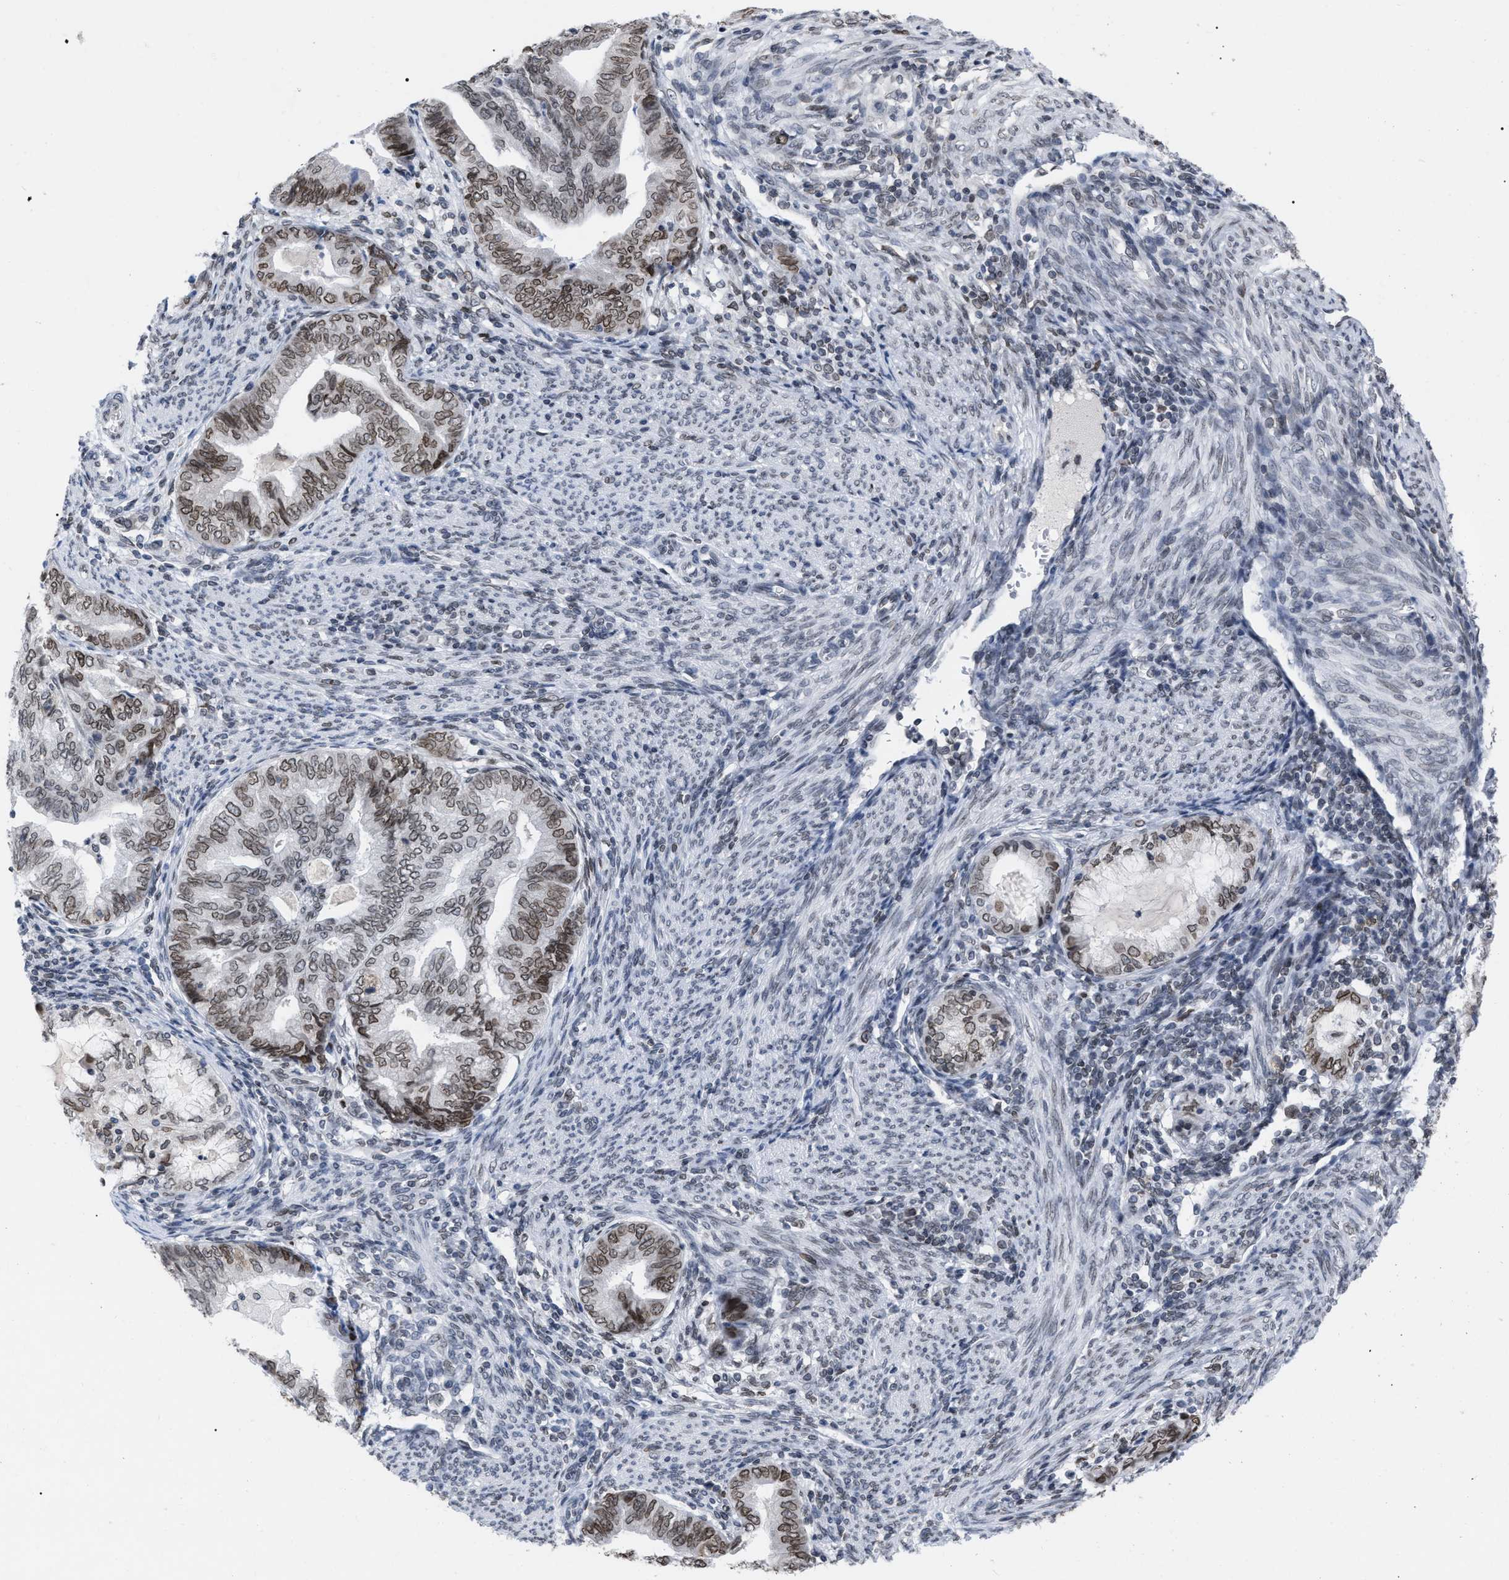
{"staining": {"intensity": "moderate", "quantity": ">75%", "location": "cytoplasmic/membranous,nuclear"}, "tissue": "endometrial cancer", "cell_type": "Tumor cells", "image_type": "cancer", "snomed": [{"axis": "morphology", "description": "Adenocarcinoma, NOS"}, {"axis": "topography", "description": "Endometrium"}], "caption": "Adenocarcinoma (endometrial) was stained to show a protein in brown. There is medium levels of moderate cytoplasmic/membranous and nuclear staining in approximately >75% of tumor cells.", "gene": "TPR", "patient": {"sex": "female", "age": 79}}